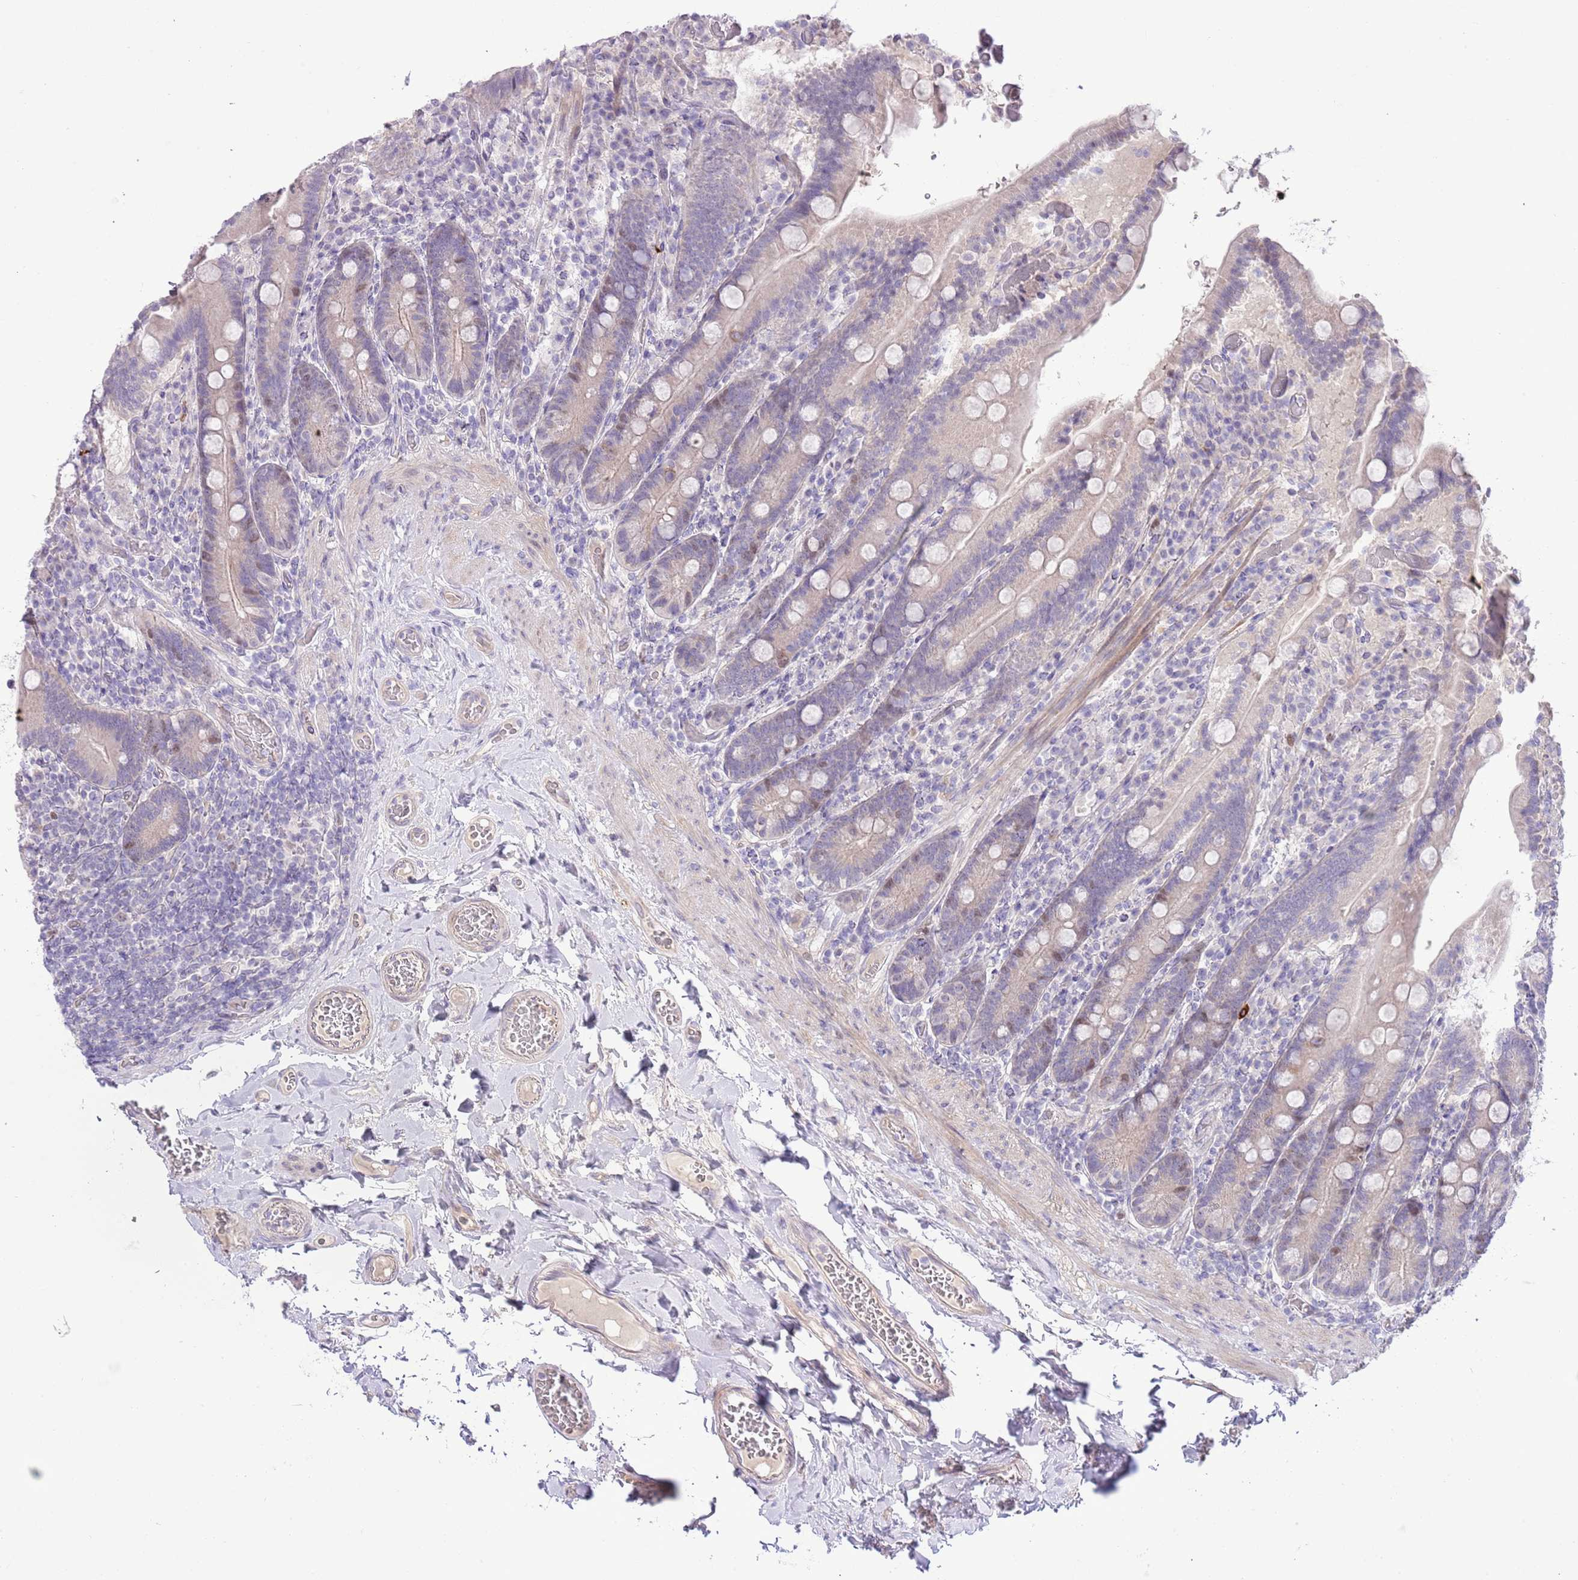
{"staining": {"intensity": "moderate", "quantity": "<25%", "location": "nuclear"}, "tissue": "duodenum", "cell_type": "Glandular cells", "image_type": "normal", "snomed": [{"axis": "morphology", "description": "Normal tissue, NOS"}, {"axis": "topography", "description": "Duodenum"}], "caption": "Protein expression analysis of unremarkable human duodenum reveals moderate nuclear staining in approximately <25% of glandular cells. (brown staining indicates protein expression, while blue staining denotes nuclei).", "gene": "FBRSL1", "patient": {"sex": "female", "age": 62}}